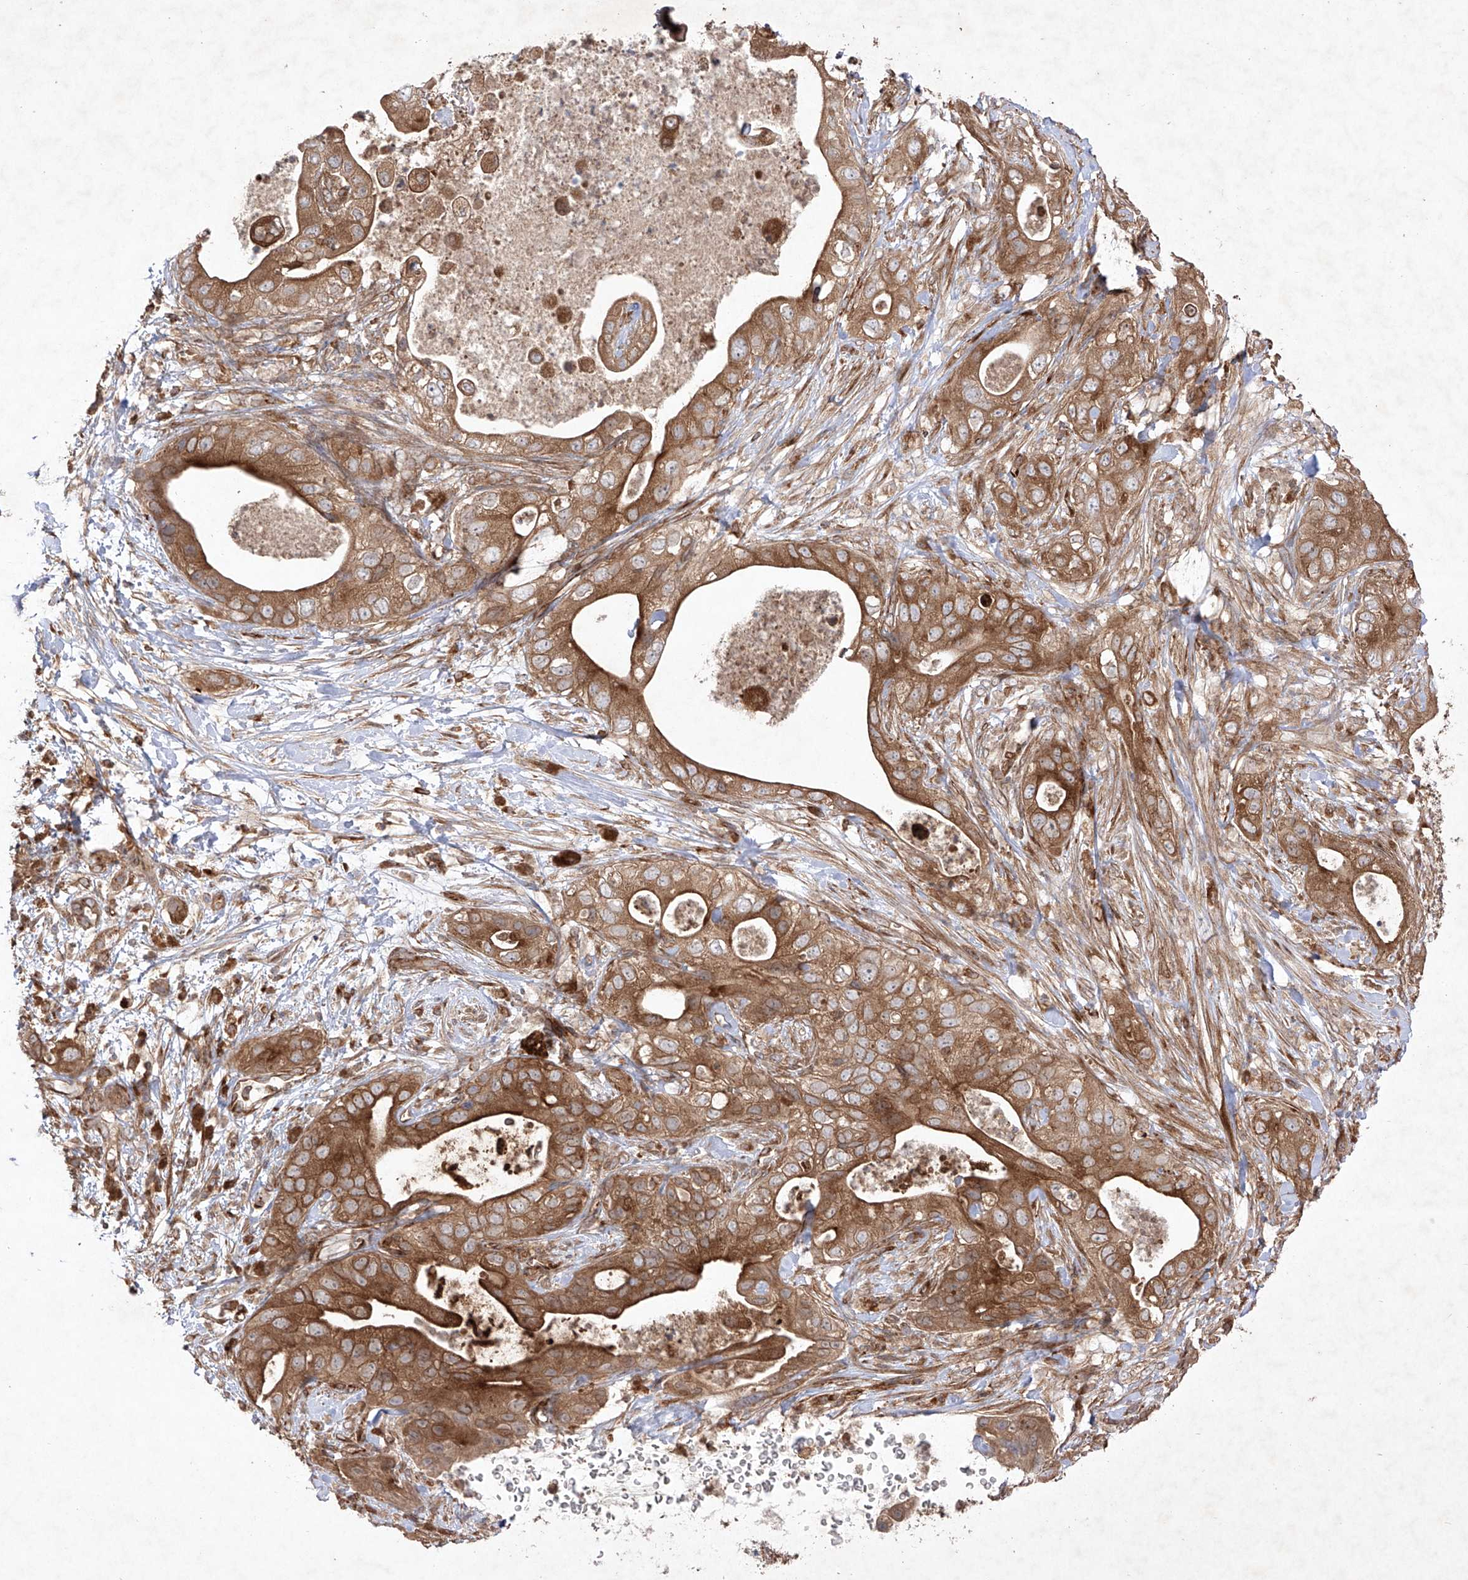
{"staining": {"intensity": "moderate", "quantity": ">75%", "location": "cytoplasmic/membranous"}, "tissue": "pancreatic cancer", "cell_type": "Tumor cells", "image_type": "cancer", "snomed": [{"axis": "morphology", "description": "Adenocarcinoma, NOS"}, {"axis": "topography", "description": "Pancreas"}], "caption": "Protein expression analysis of human pancreatic cancer reveals moderate cytoplasmic/membranous positivity in approximately >75% of tumor cells. The staining was performed using DAB, with brown indicating positive protein expression. Nuclei are stained blue with hematoxylin.", "gene": "YKT6", "patient": {"sex": "female", "age": 78}}